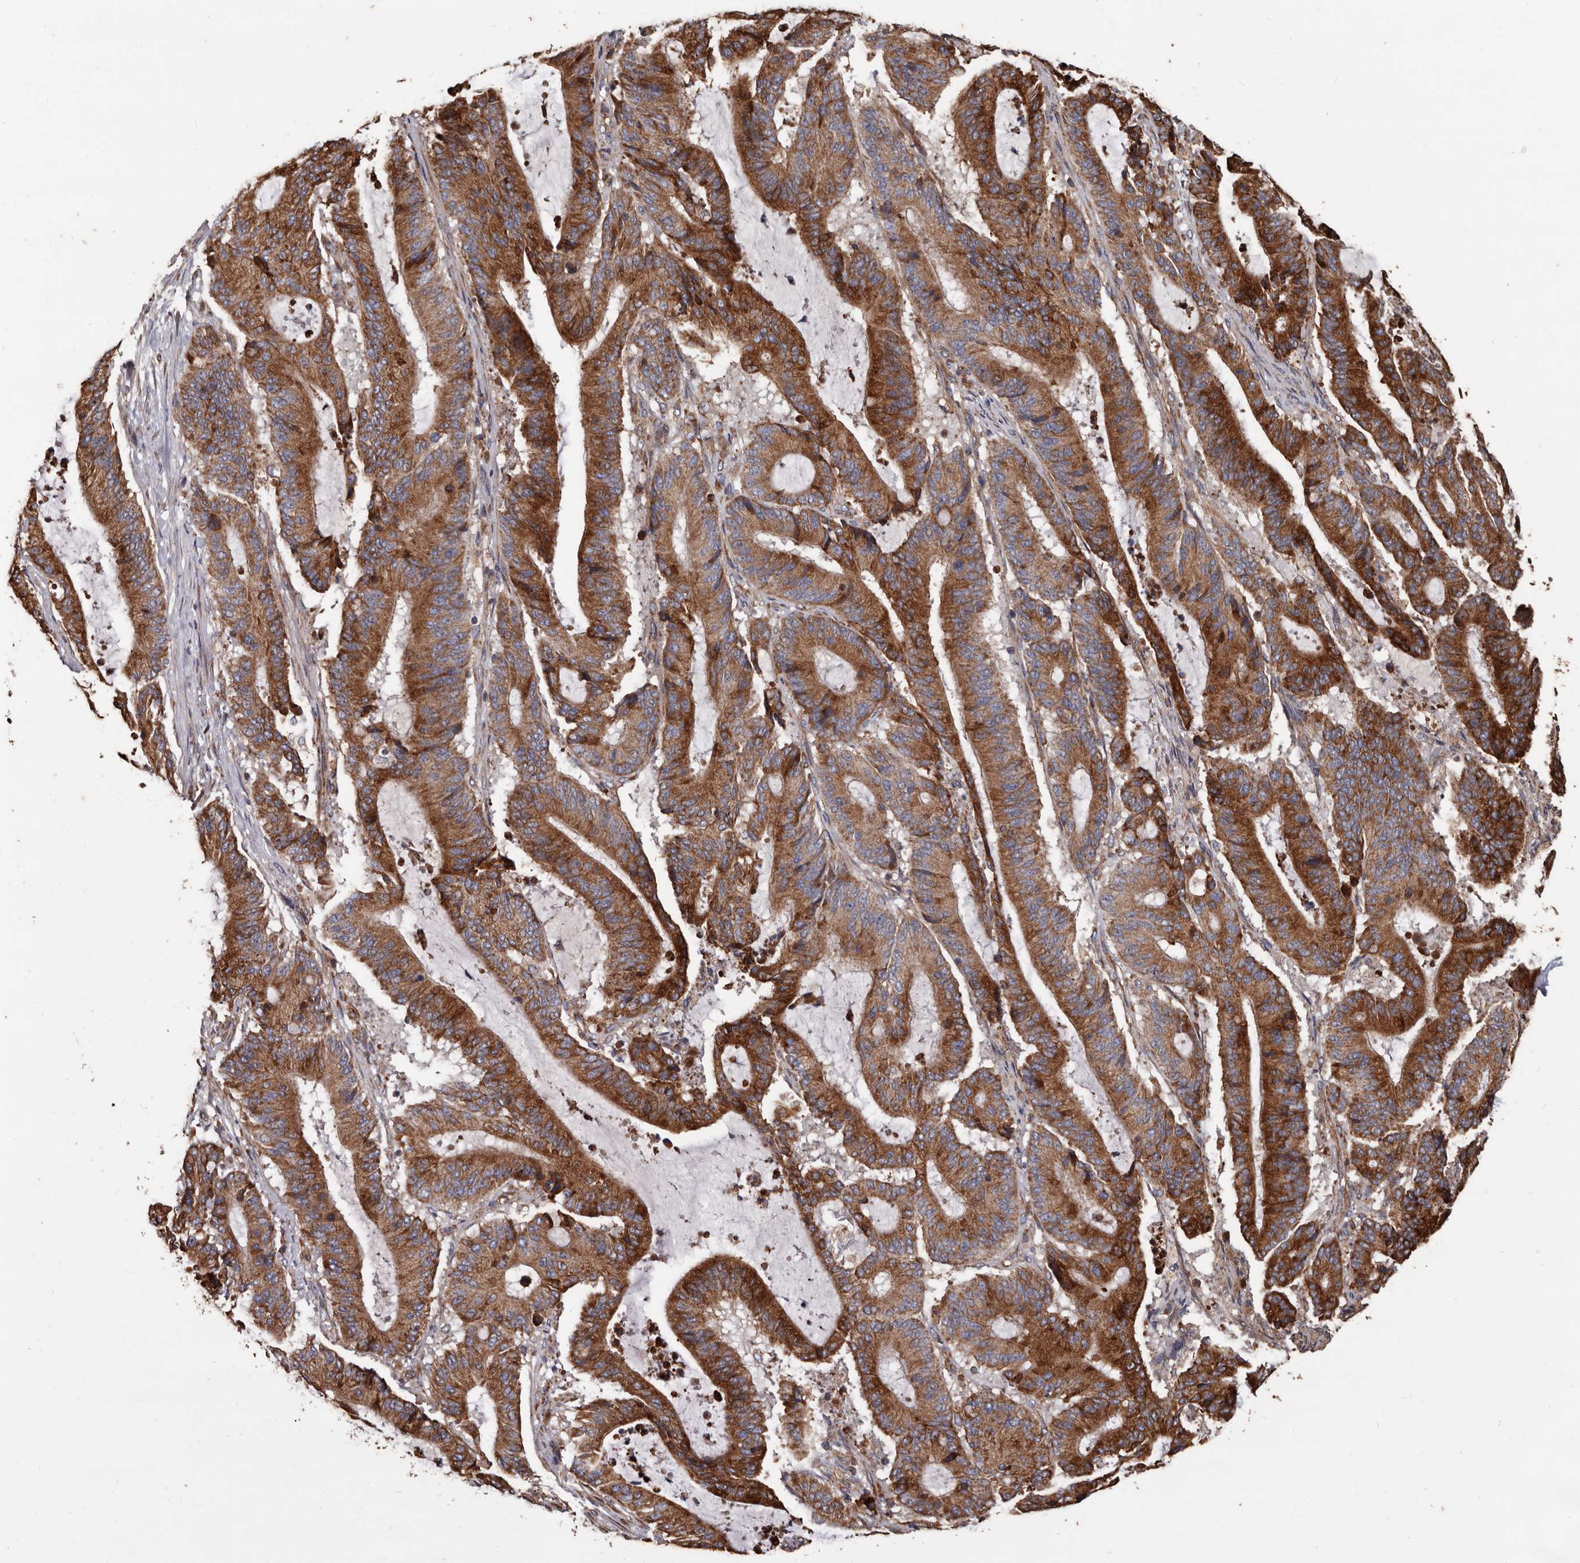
{"staining": {"intensity": "strong", "quantity": ">75%", "location": "cytoplasmic/membranous"}, "tissue": "liver cancer", "cell_type": "Tumor cells", "image_type": "cancer", "snomed": [{"axis": "morphology", "description": "Cholangiocarcinoma"}, {"axis": "topography", "description": "Liver"}], "caption": "A micrograph showing strong cytoplasmic/membranous expression in about >75% of tumor cells in liver cholangiocarcinoma, as visualized by brown immunohistochemical staining.", "gene": "OSGIN2", "patient": {"sex": "female", "age": 73}}